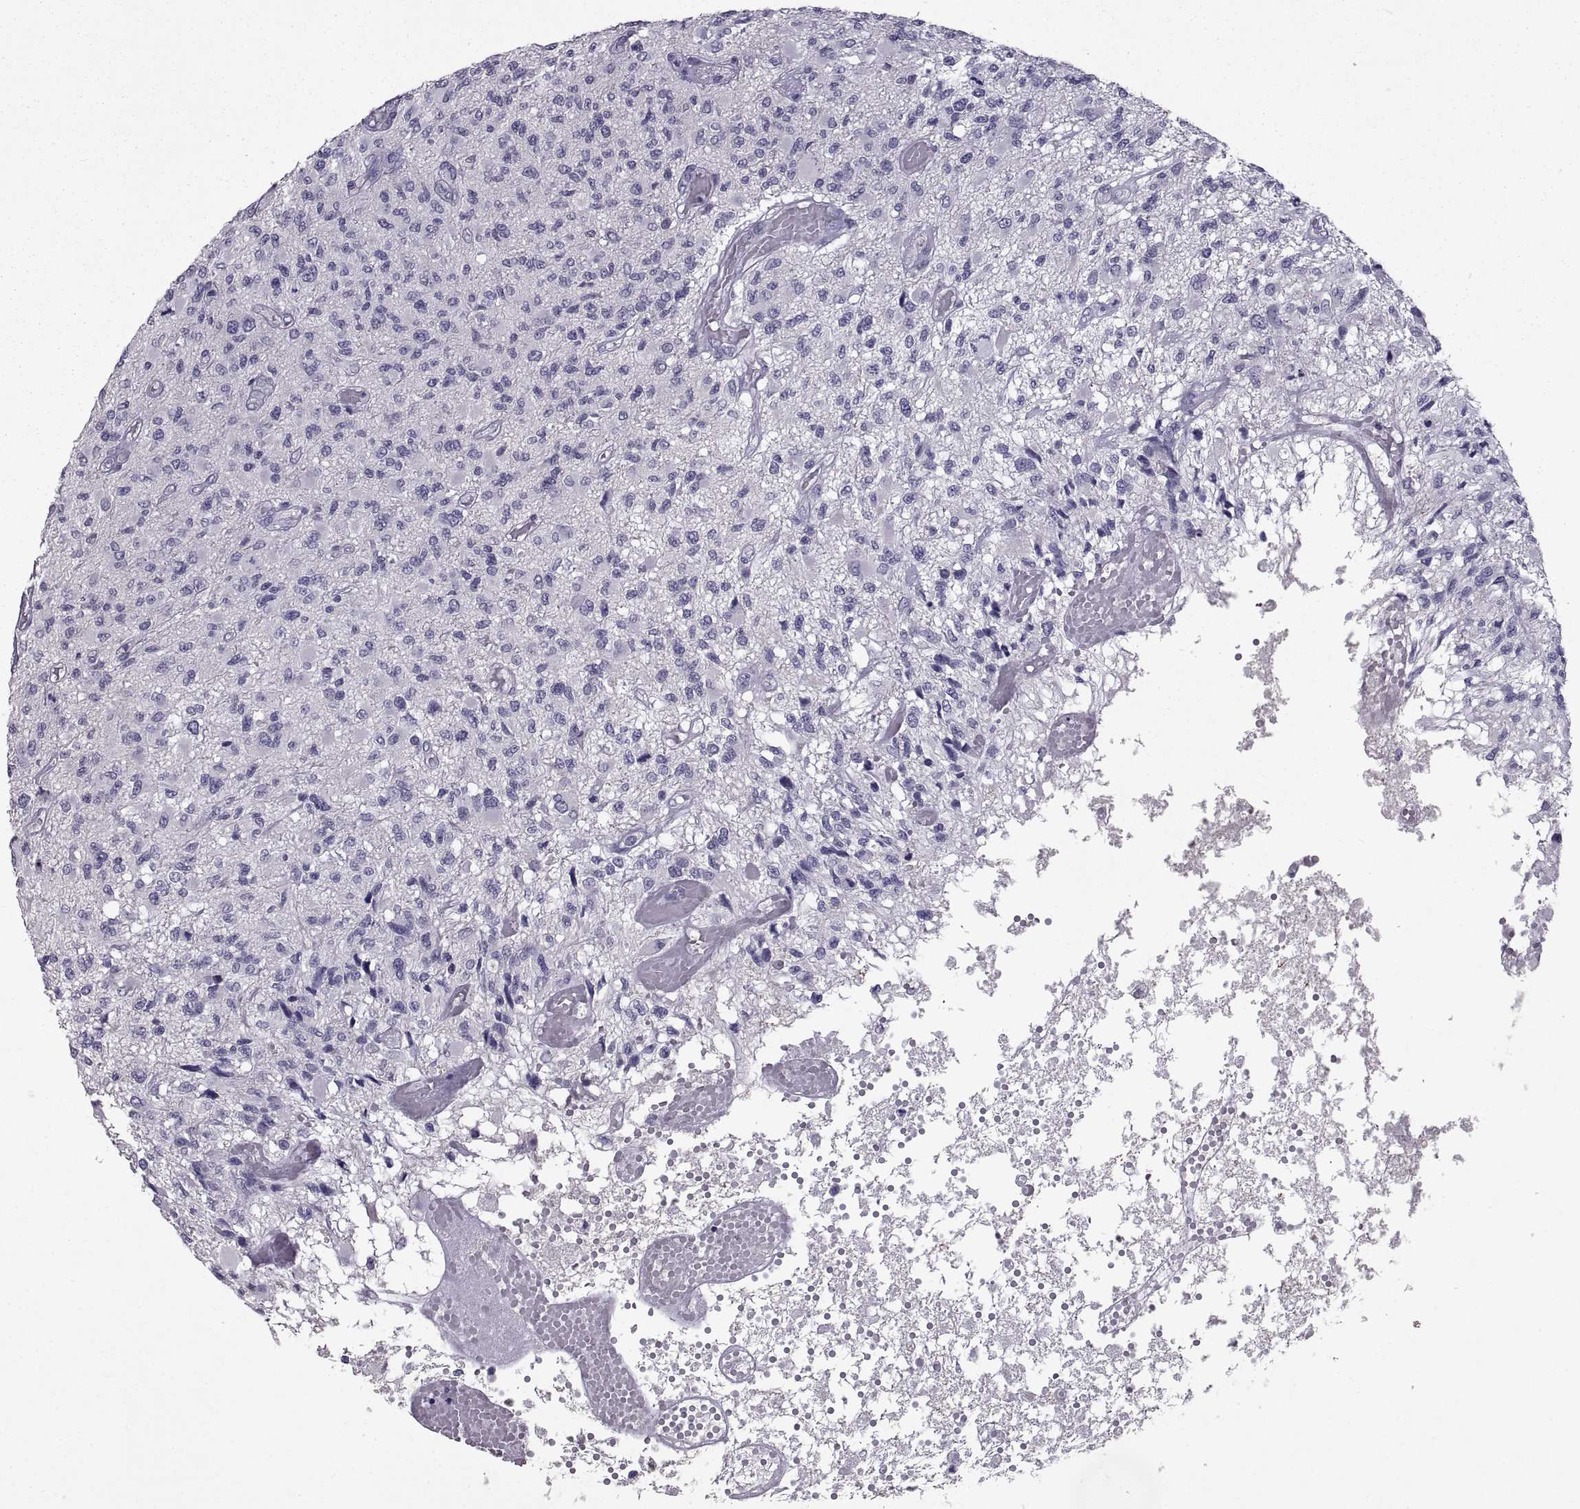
{"staining": {"intensity": "negative", "quantity": "none", "location": "none"}, "tissue": "glioma", "cell_type": "Tumor cells", "image_type": "cancer", "snomed": [{"axis": "morphology", "description": "Glioma, malignant, High grade"}, {"axis": "topography", "description": "Brain"}], "caption": "Protein analysis of high-grade glioma (malignant) displays no significant staining in tumor cells.", "gene": "SOX21", "patient": {"sex": "female", "age": 63}}